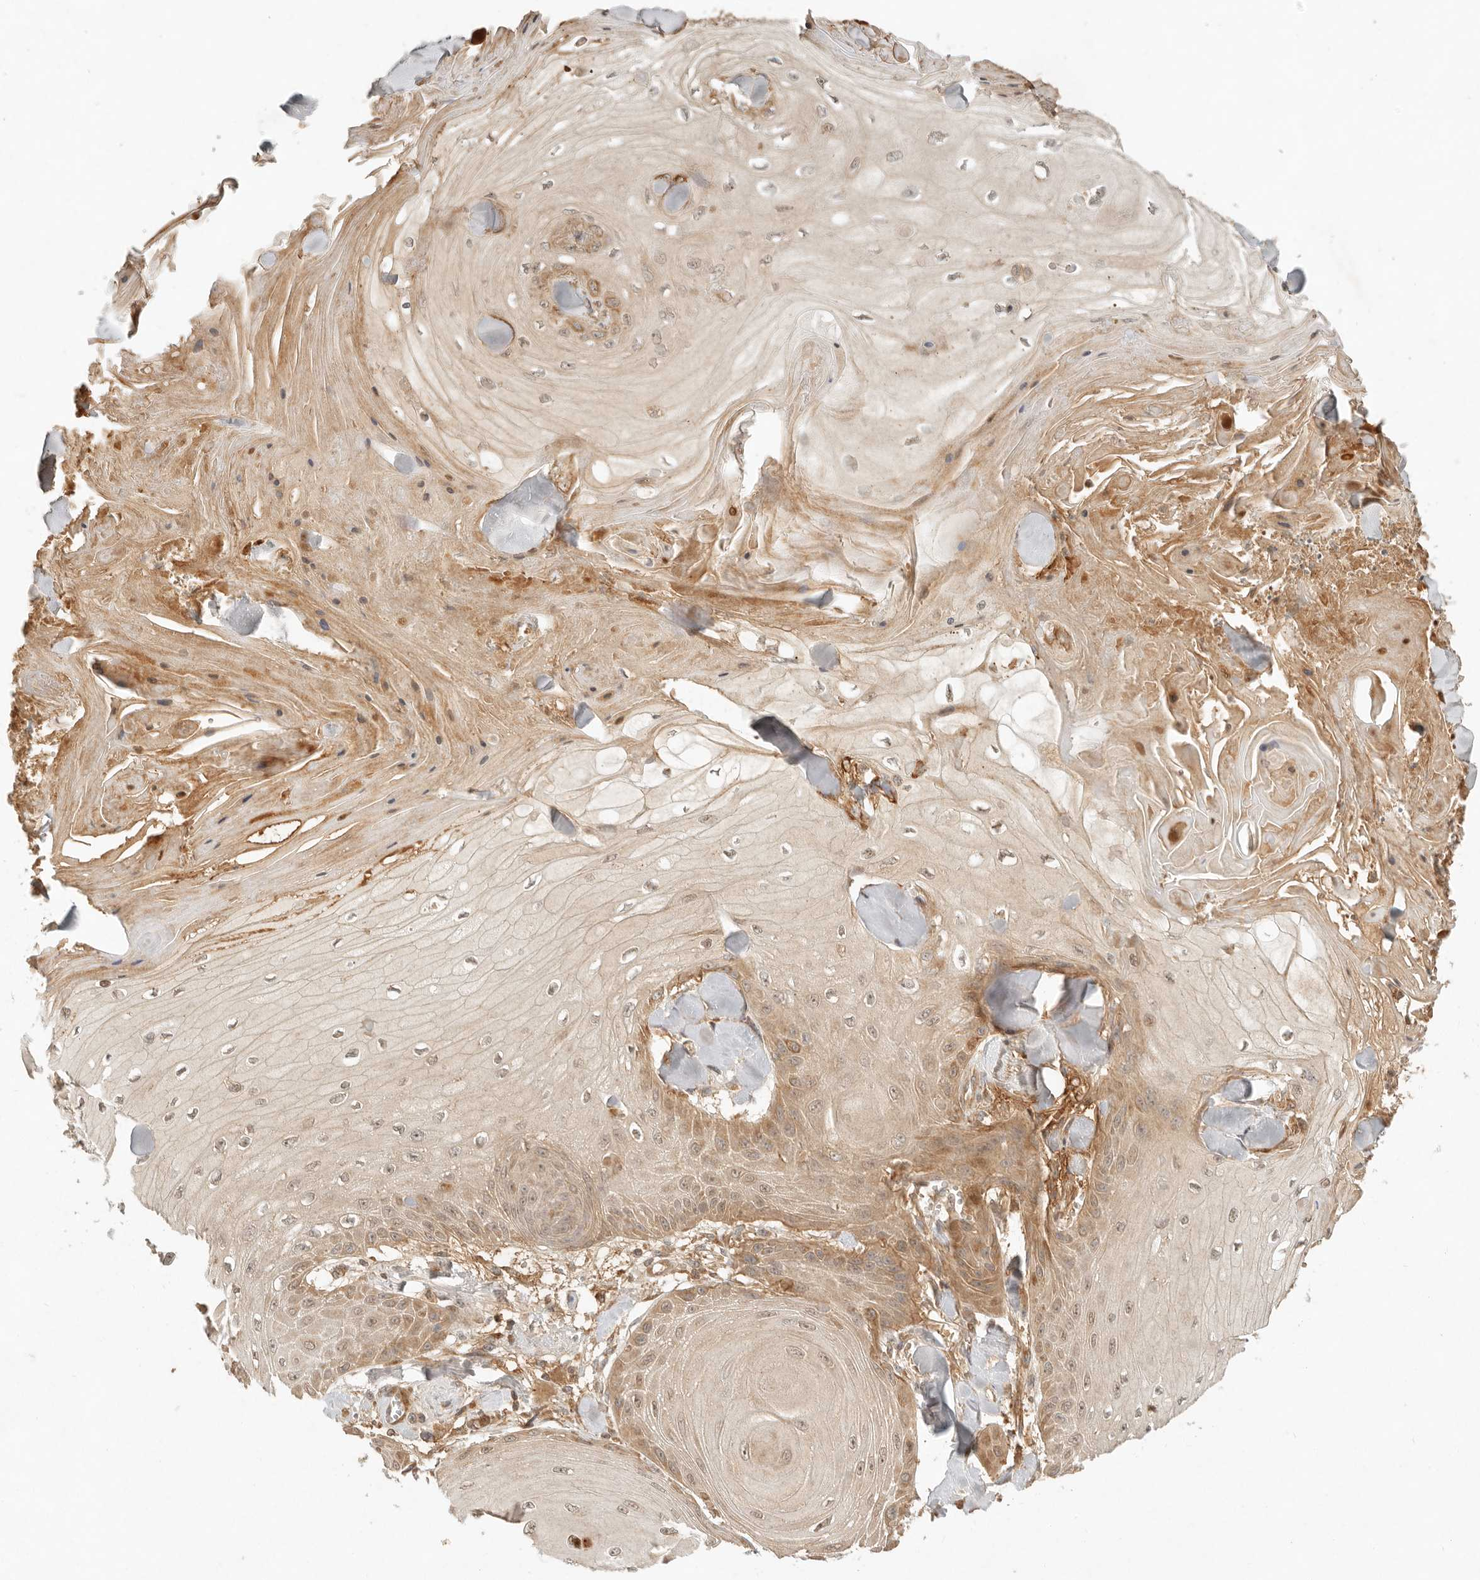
{"staining": {"intensity": "moderate", "quantity": "<25%", "location": "cytoplasmic/membranous"}, "tissue": "skin cancer", "cell_type": "Tumor cells", "image_type": "cancer", "snomed": [{"axis": "morphology", "description": "Squamous cell carcinoma, NOS"}, {"axis": "topography", "description": "Skin"}], "caption": "Skin cancer (squamous cell carcinoma) stained for a protein (brown) displays moderate cytoplasmic/membranous positive expression in about <25% of tumor cells.", "gene": "ANKRD61", "patient": {"sex": "male", "age": 74}}